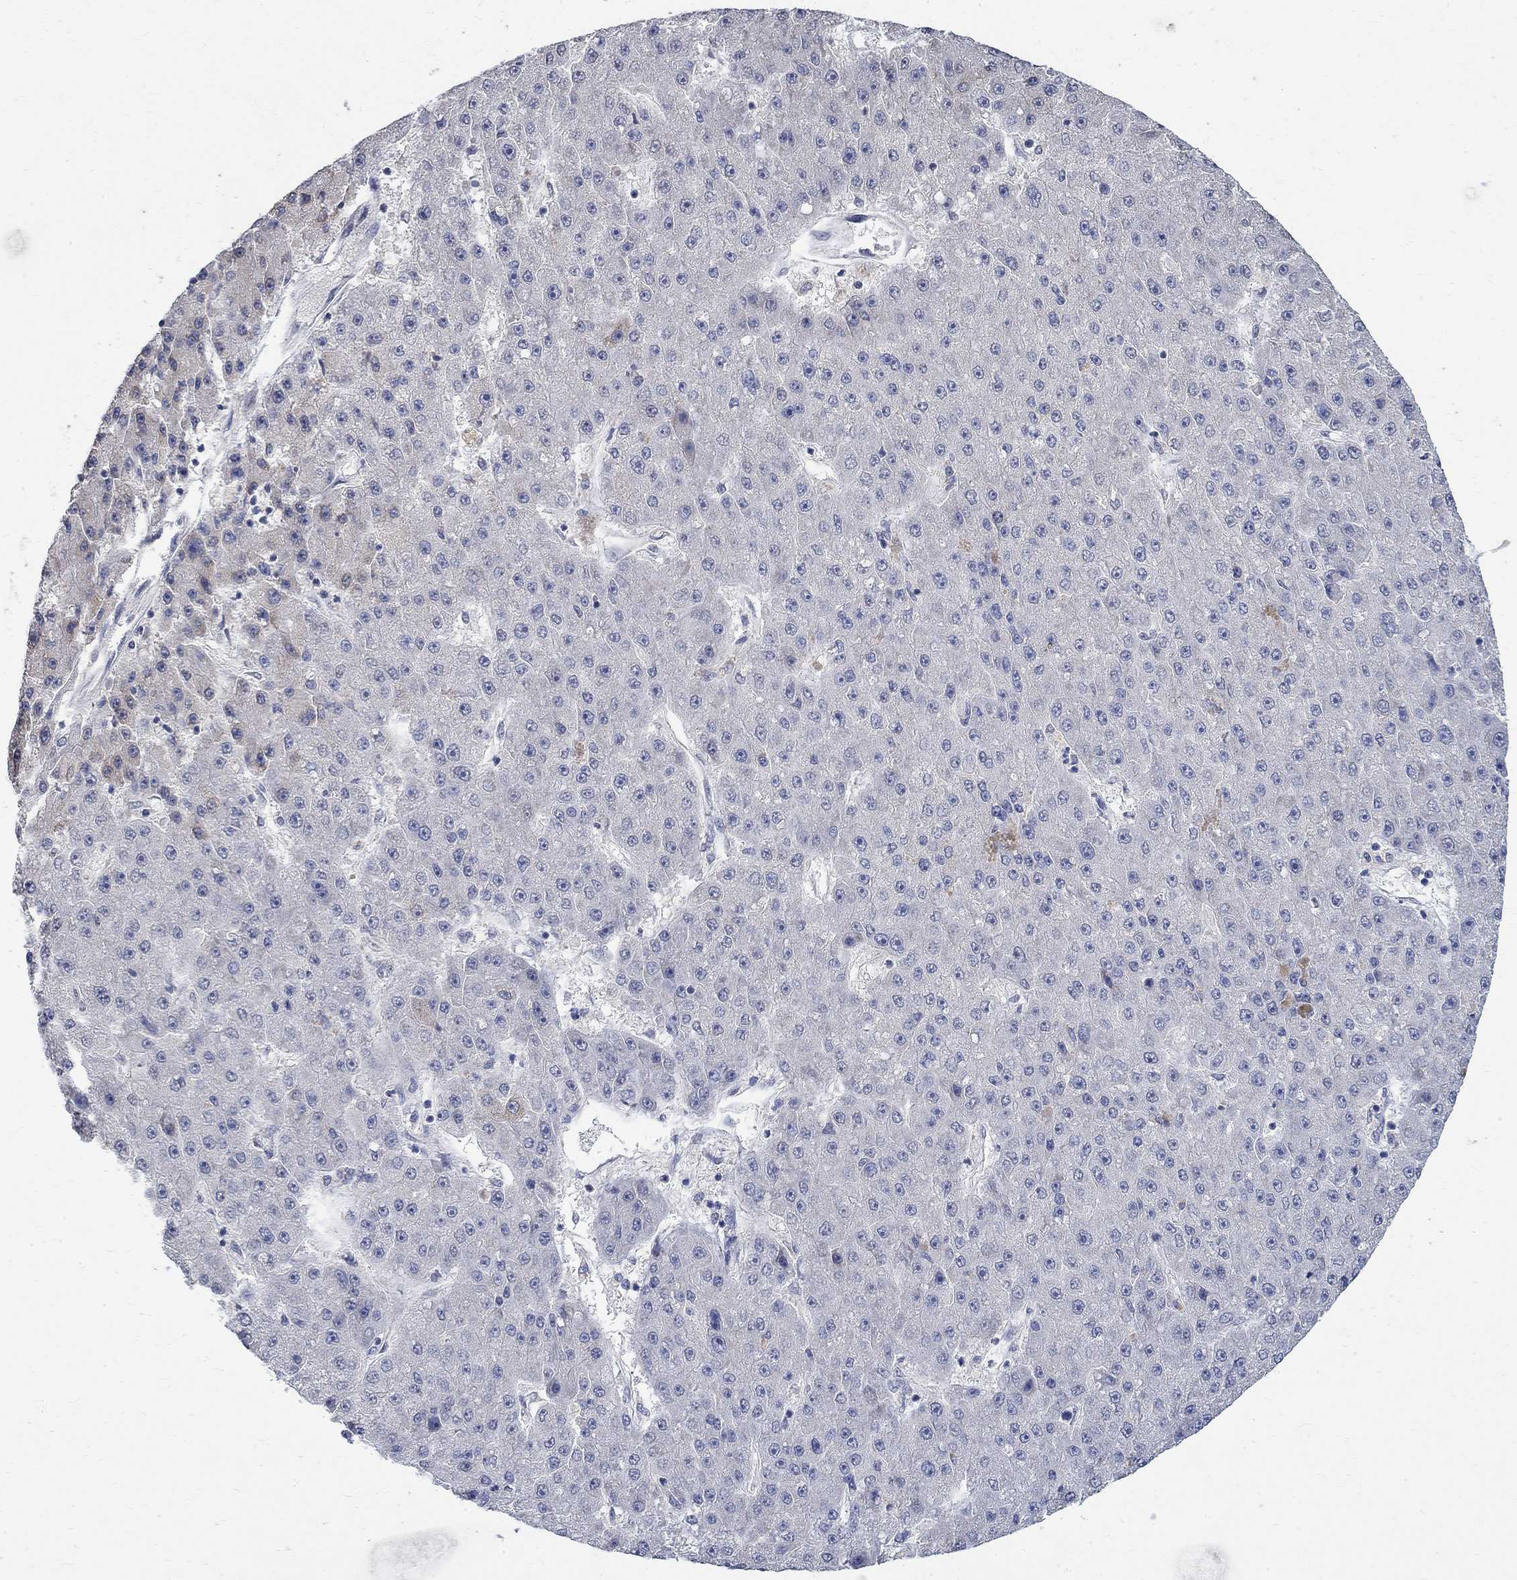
{"staining": {"intensity": "negative", "quantity": "none", "location": "none"}, "tissue": "liver cancer", "cell_type": "Tumor cells", "image_type": "cancer", "snomed": [{"axis": "morphology", "description": "Carcinoma, Hepatocellular, NOS"}, {"axis": "topography", "description": "Liver"}], "caption": "Immunohistochemistry (IHC) photomicrograph of neoplastic tissue: human hepatocellular carcinoma (liver) stained with DAB shows no significant protein staining in tumor cells.", "gene": "TMEM169", "patient": {"sex": "male", "age": 67}}